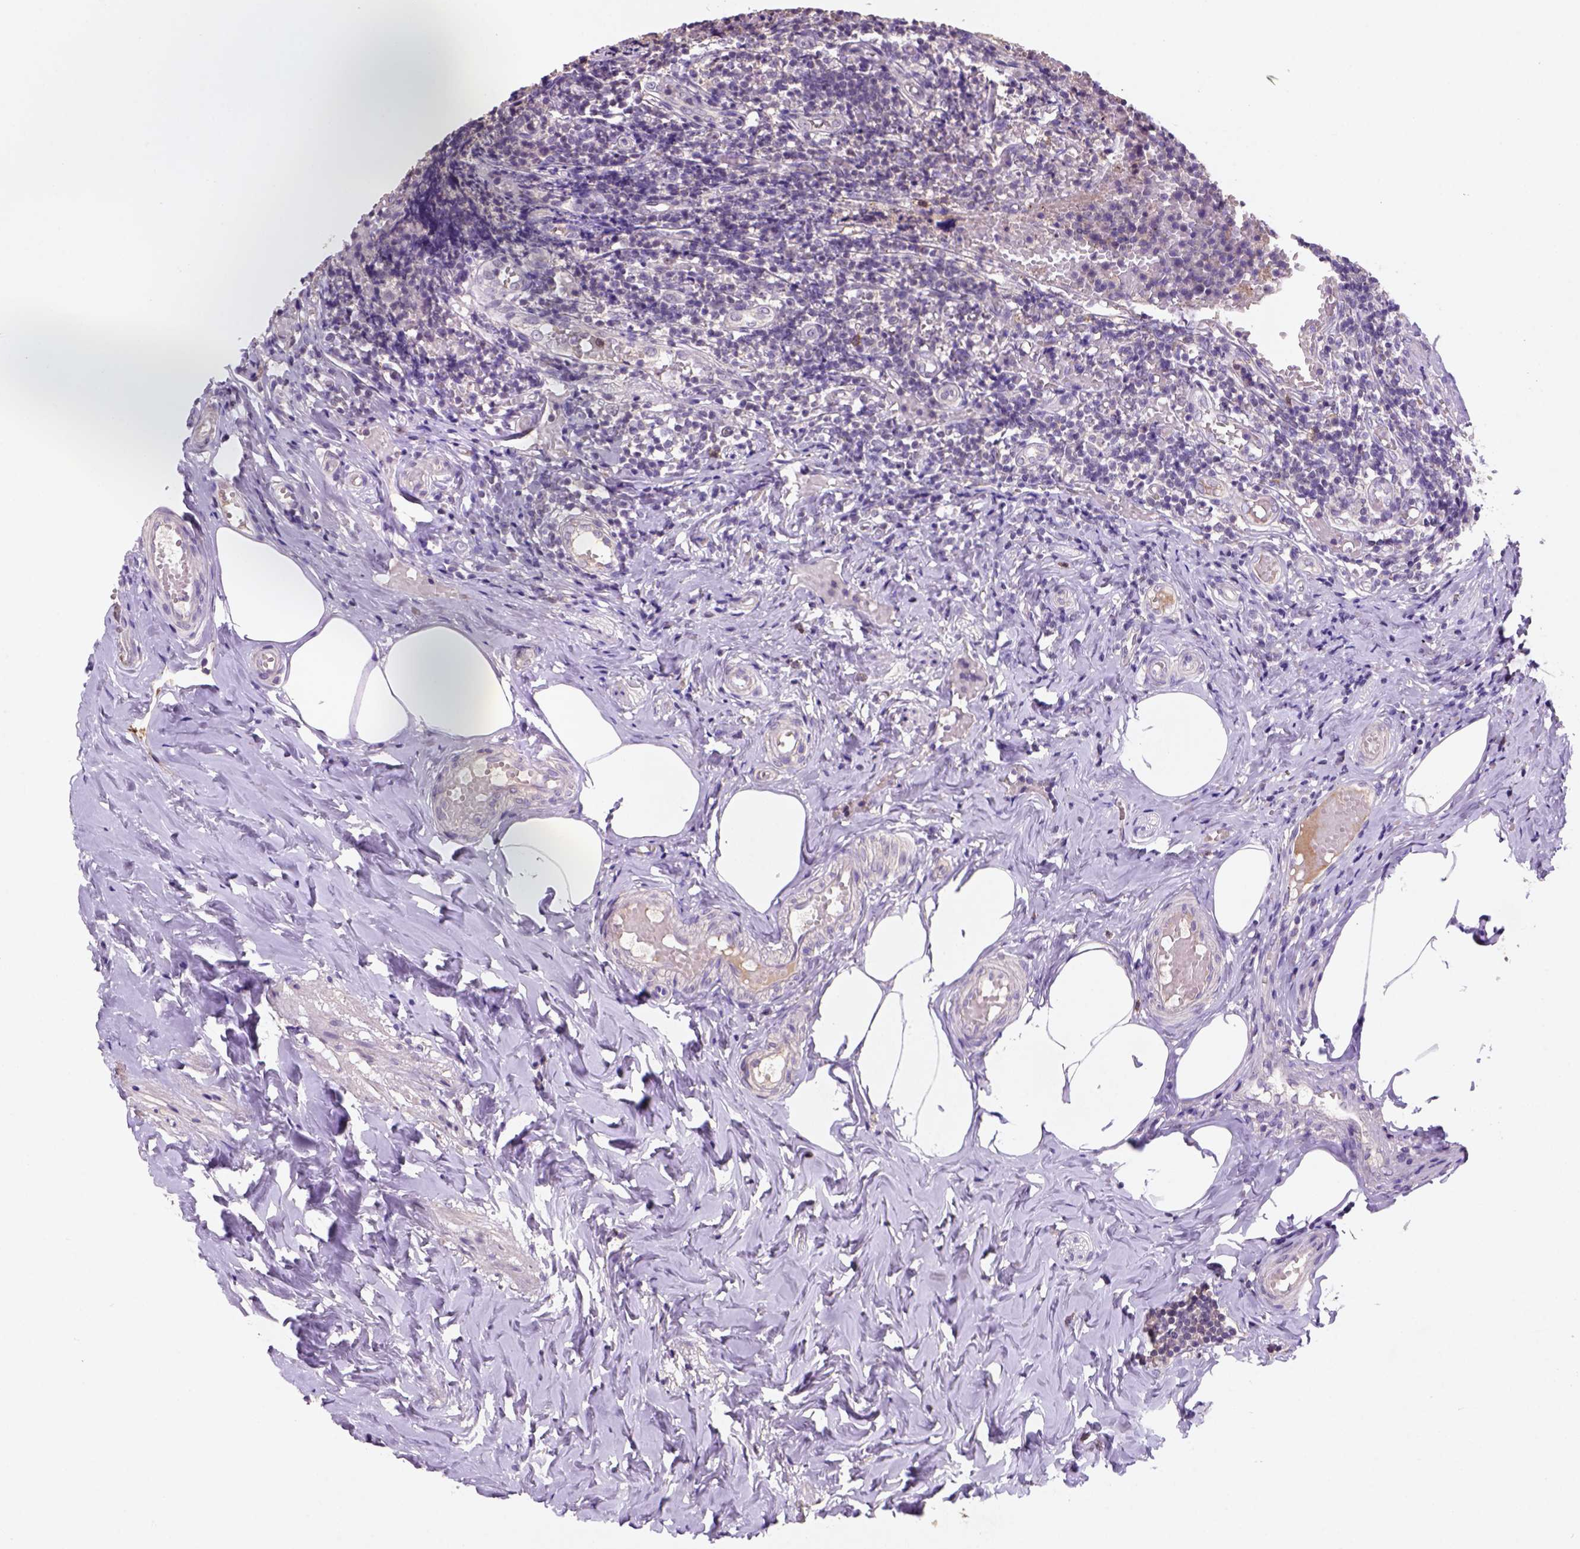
{"staining": {"intensity": "weak", "quantity": ">75%", "location": "cytoplasmic/membranous"}, "tissue": "appendix", "cell_type": "Glandular cells", "image_type": "normal", "snomed": [{"axis": "morphology", "description": "Normal tissue, NOS"}, {"axis": "topography", "description": "Appendix"}], "caption": "The micrograph demonstrates immunohistochemical staining of benign appendix. There is weak cytoplasmic/membranous positivity is present in about >75% of glandular cells. The staining was performed using DAB (3,3'-diaminobenzidine) to visualize the protein expression in brown, while the nuclei were stained in blue with hematoxylin (Magnification: 20x).", "gene": "SCML4", "patient": {"sex": "female", "age": 32}}